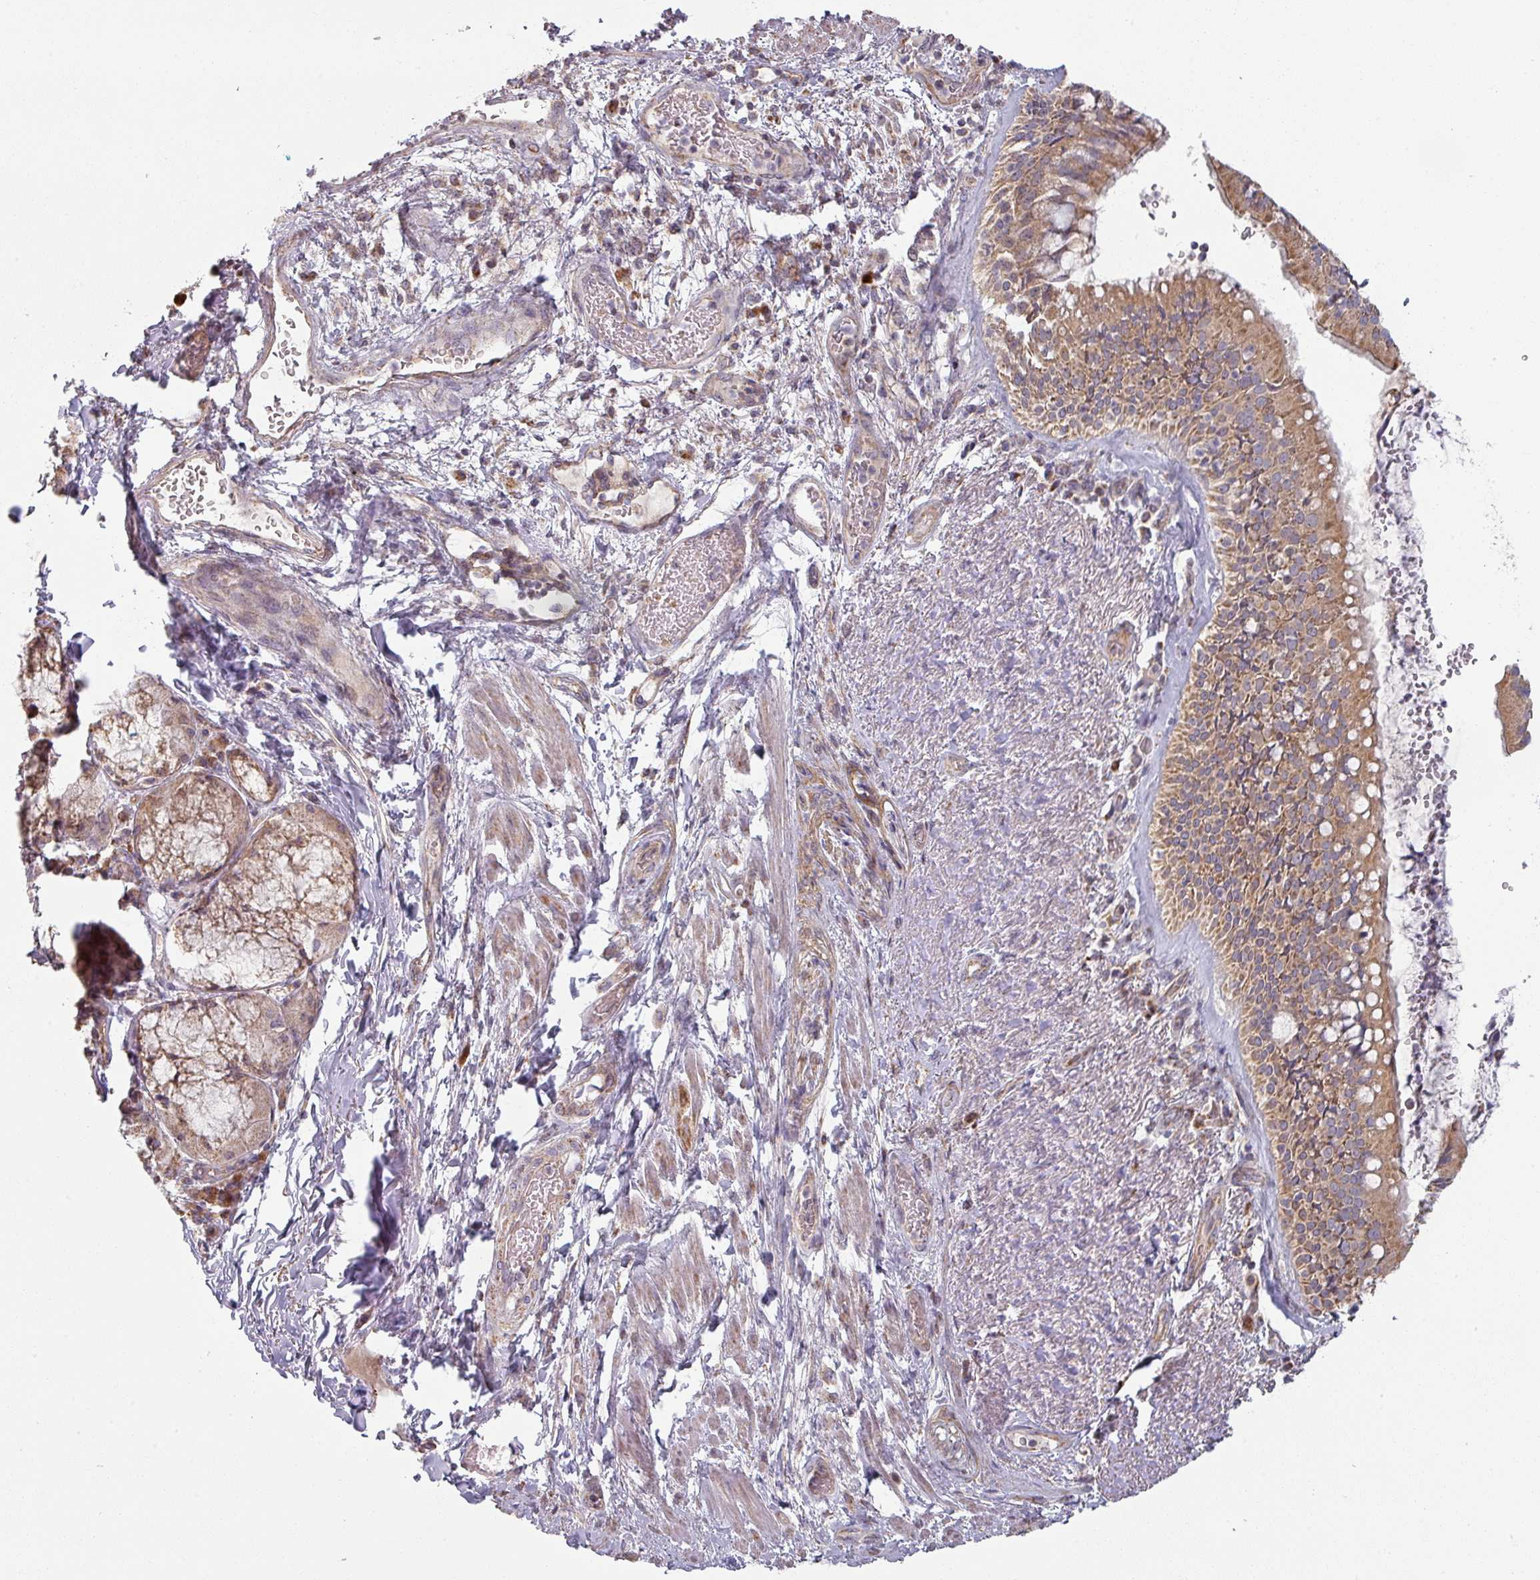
{"staining": {"intensity": "moderate", "quantity": ">75%", "location": "cytoplasmic/membranous"}, "tissue": "bronchus", "cell_type": "Respiratory epithelial cells", "image_type": "normal", "snomed": [{"axis": "morphology", "description": "Normal tissue, NOS"}, {"axis": "topography", "description": "Cartilage tissue"}, {"axis": "topography", "description": "Bronchus"}], "caption": "DAB (3,3'-diaminobenzidine) immunohistochemical staining of normal human bronchus displays moderate cytoplasmic/membranous protein positivity in about >75% of respiratory epithelial cells.", "gene": "PLEKHJ1", "patient": {"sex": "male", "age": 63}}